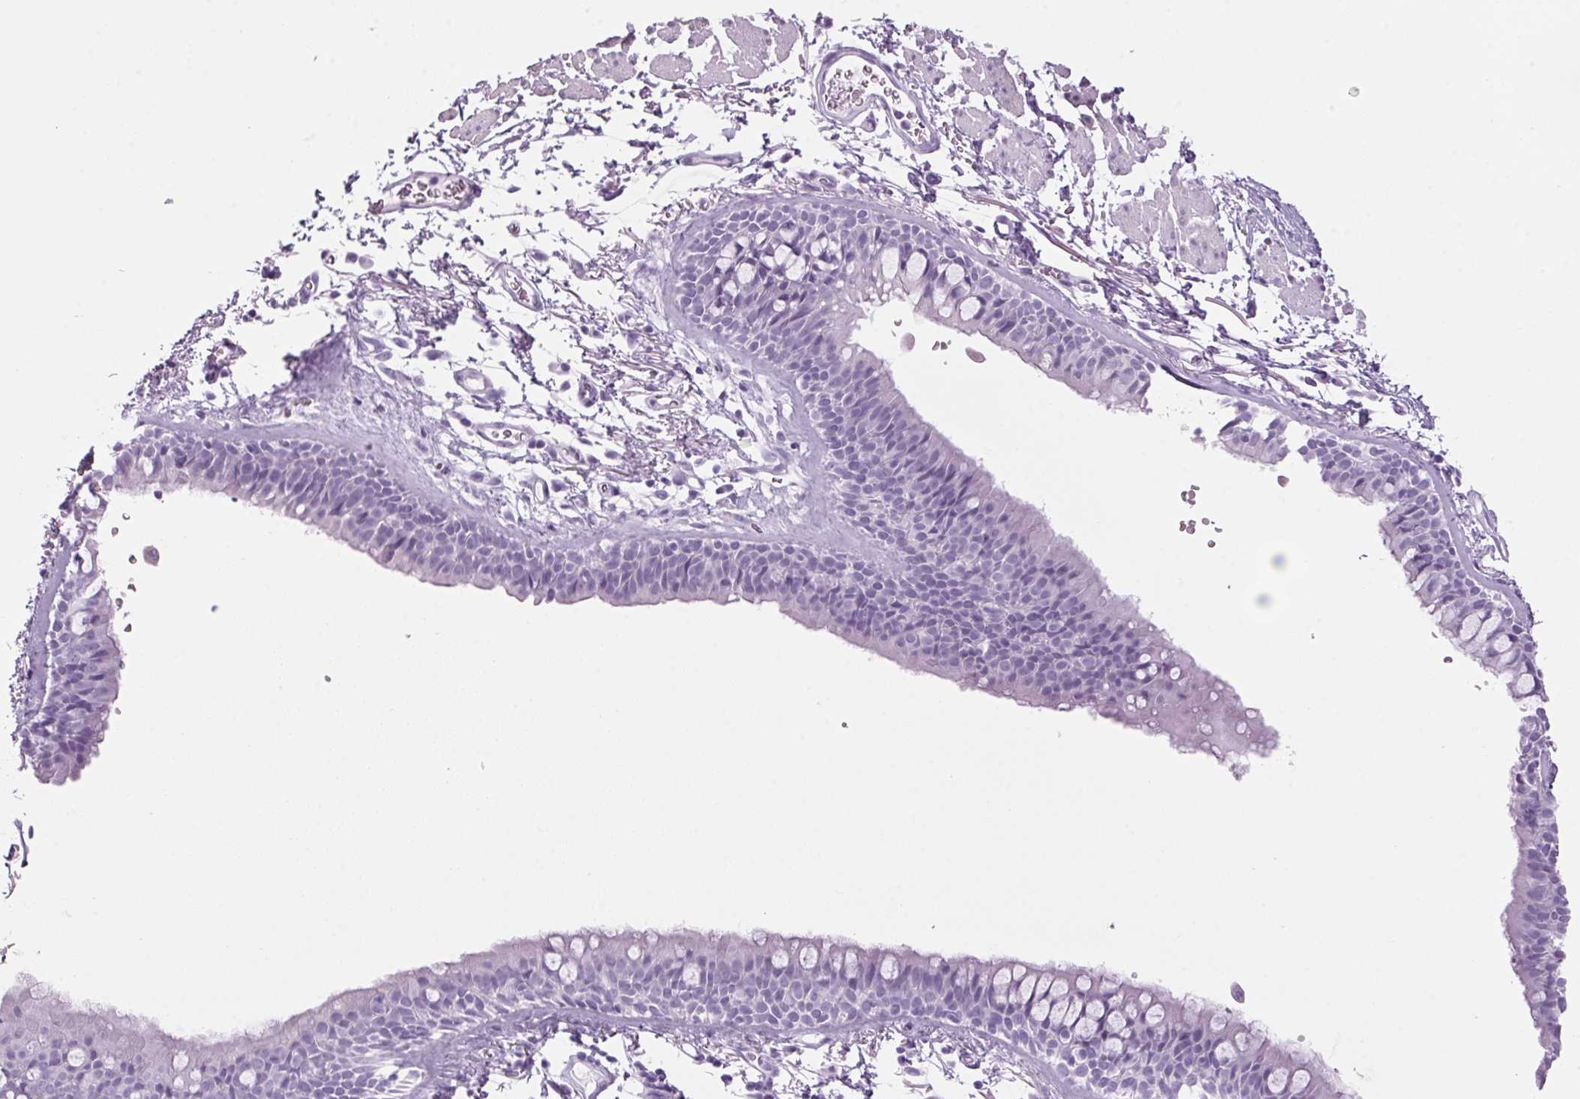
{"staining": {"intensity": "negative", "quantity": "none", "location": "none"}, "tissue": "bronchus", "cell_type": "Respiratory epithelial cells", "image_type": "normal", "snomed": [{"axis": "morphology", "description": "Normal tissue, NOS"}, {"axis": "topography", "description": "Cartilage tissue"}, {"axis": "topography", "description": "Bronchus"}], "caption": "The immunohistochemistry histopathology image has no significant staining in respiratory epithelial cells of bronchus.", "gene": "PPP1R1A", "patient": {"sex": "female", "age": 79}}